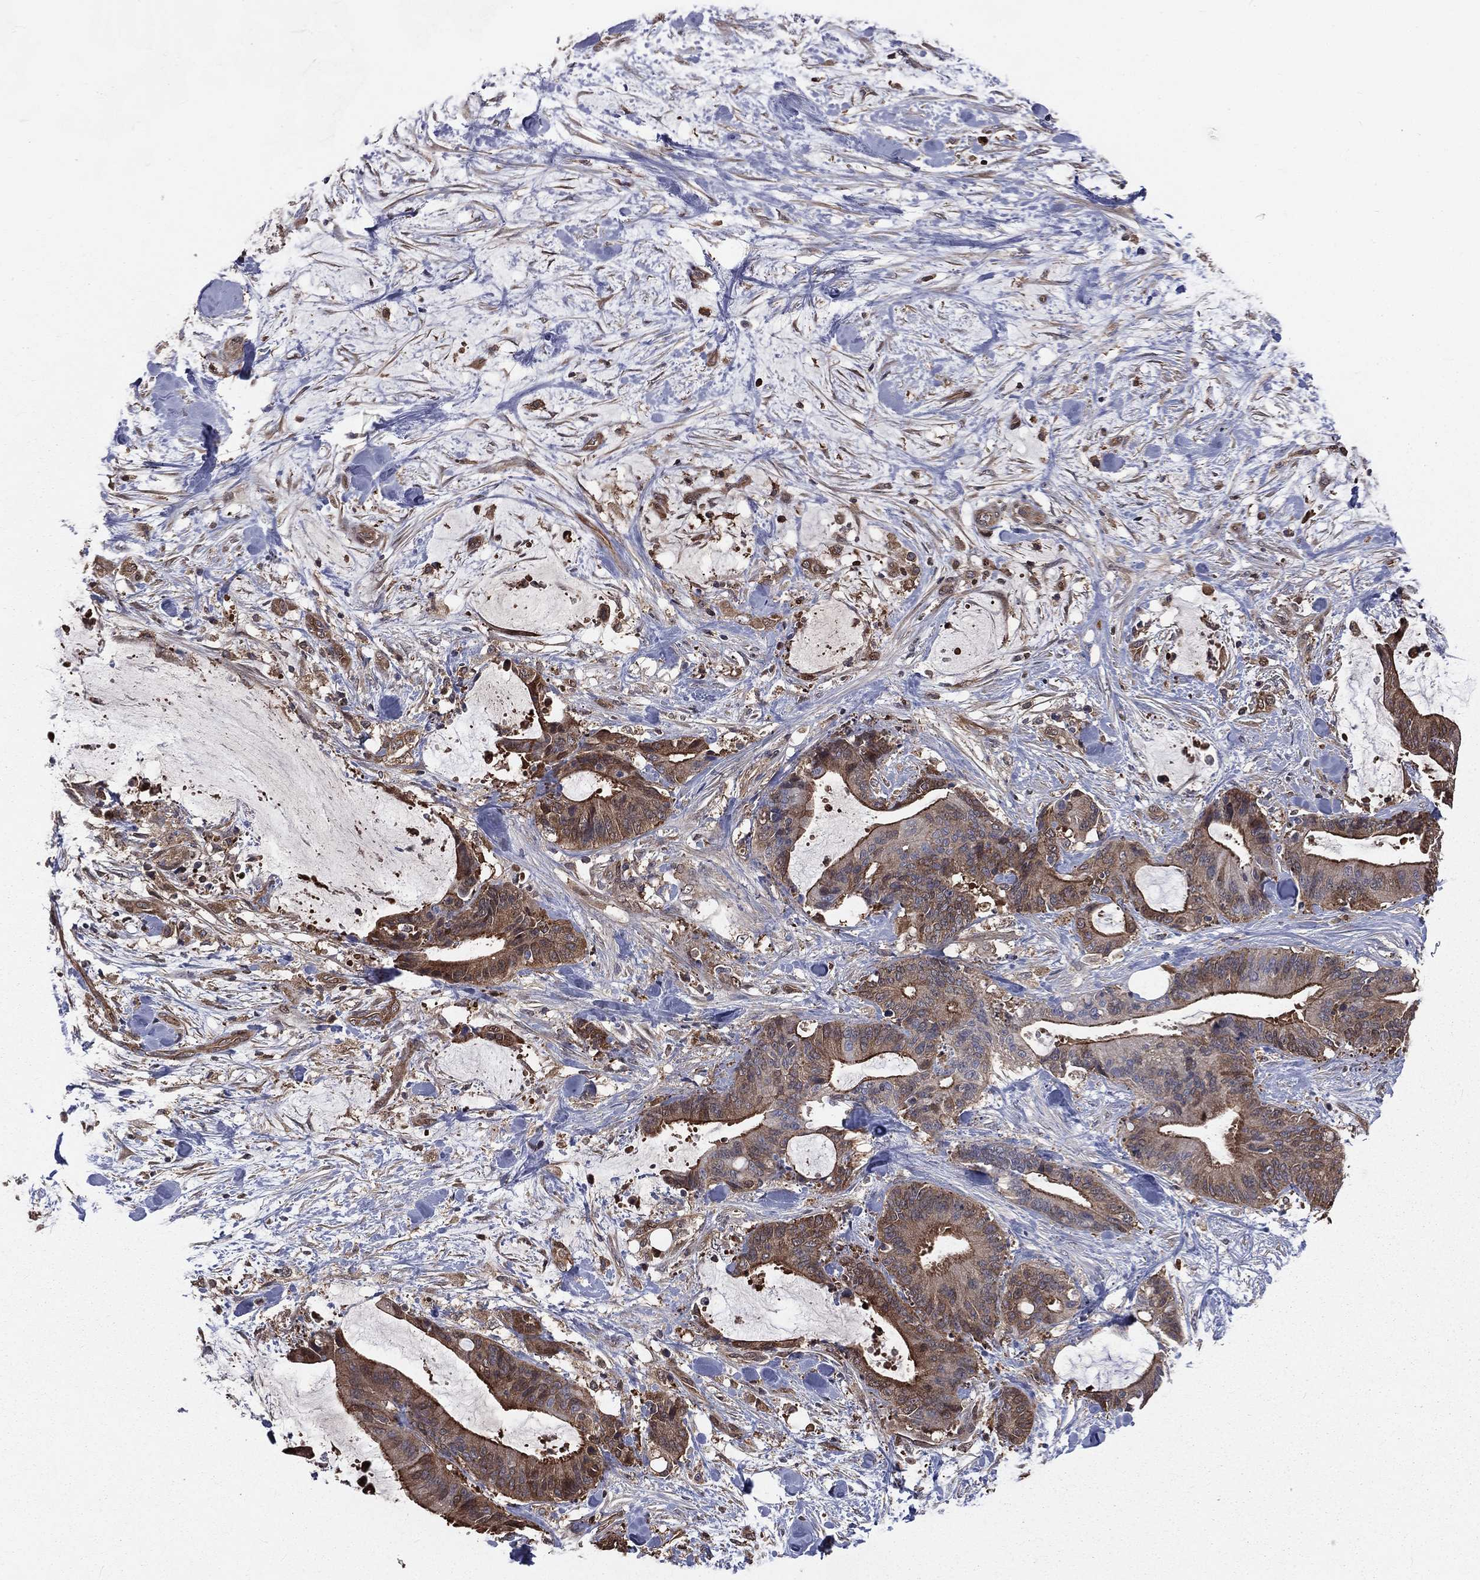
{"staining": {"intensity": "strong", "quantity": "25%-75%", "location": "cytoplasmic/membranous"}, "tissue": "liver cancer", "cell_type": "Tumor cells", "image_type": "cancer", "snomed": [{"axis": "morphology", "description": "Cholangiocarcinoma"}, {"axis": "topography", "description": "Liver"}], "caption": "Liver cholangiocarcinoma stained for a protein (brown) displays strong cytoplasmic/membranous positive staining in about 25%-75% of tumor cells.", "gene": "TBC1D2", "patient": {"sex": "female", "age": 73}}